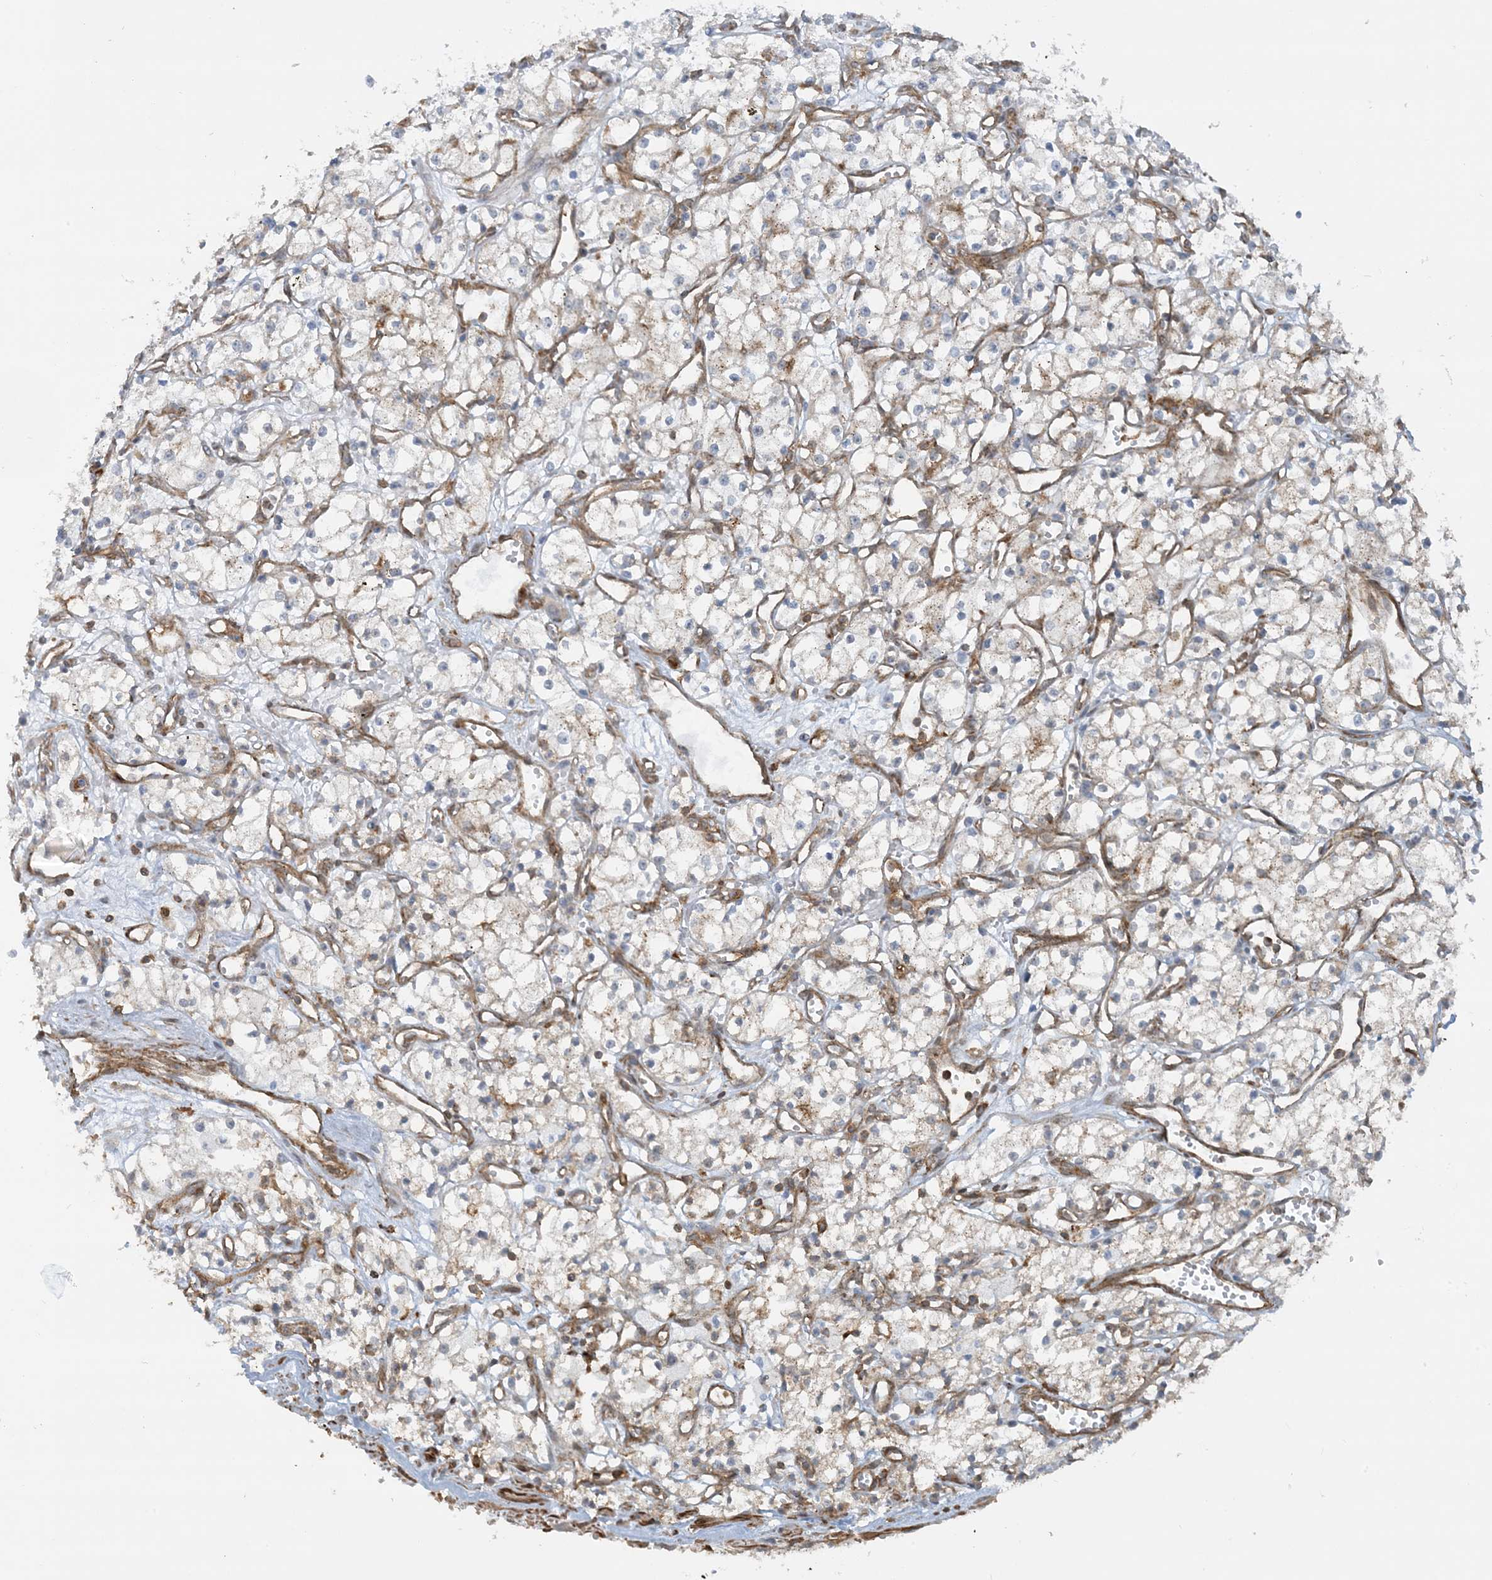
{"staining": {"intensity": "weak", "quantity": "<25%", "location": "cytoplasmic/membranous"}, "tissue": "renal cancer", "cell_type": "Tumor cells", "image_type": "cancer", "snomed": [{"axis": "morphology", "description": "Adenocarcinoma, NOS"}, {"axis": "topography", "description": "Kidney"}], "caption": "An IHC histopathology image of renal cancer (adenocarcinoma) is shown. There is no staining in tumor cells of renal cancer (adenocarcinoma). (Stains: DAB (3,3'-diaminobenzidine) immunohistochemistry with hematoxylin counter stain, Microscopy: brightfield microscopy at high magnification).", "gene": "STAM2", "patient": {"sex": "male", "age": 59}}